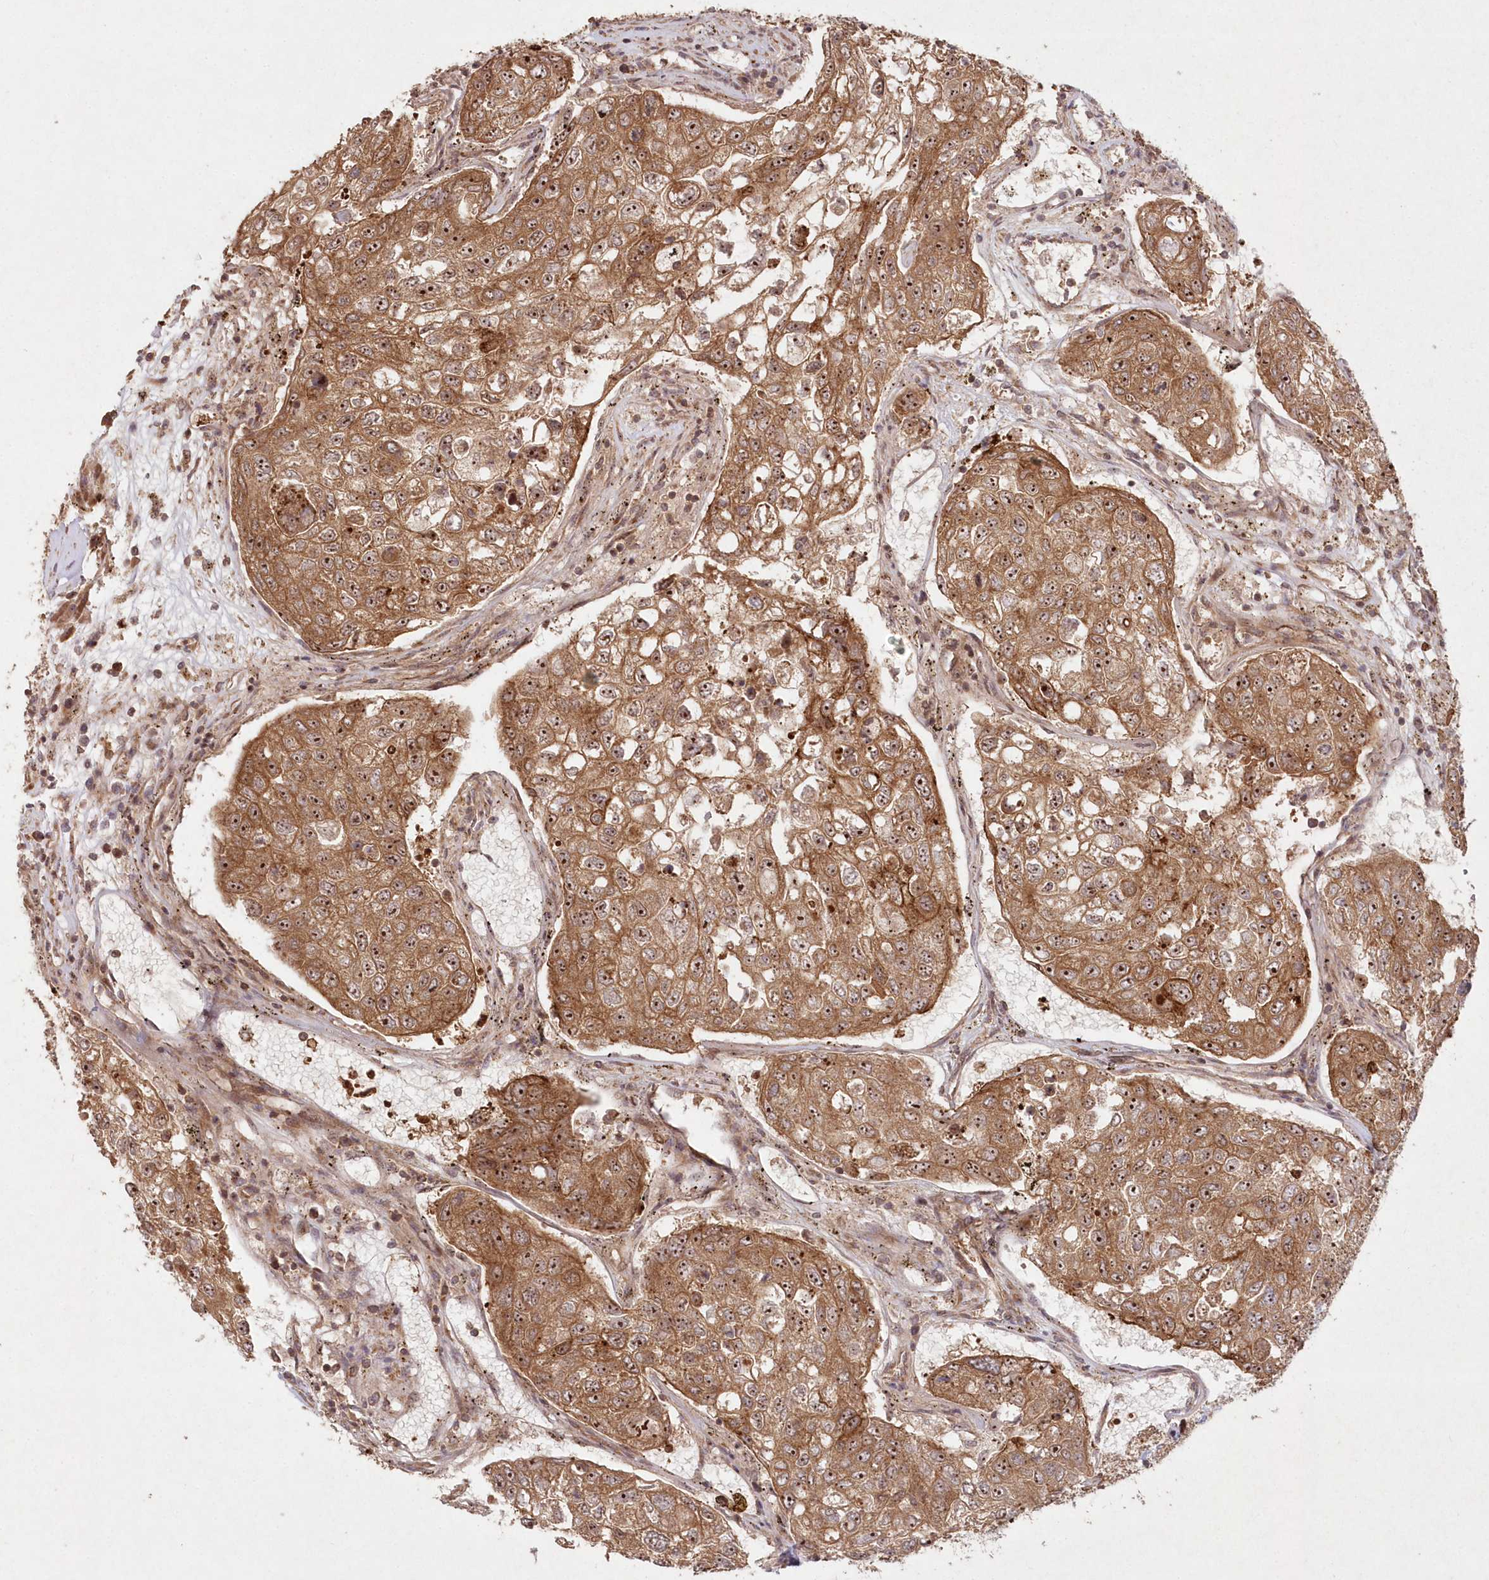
{"staining": {"intensity": "strong", "quantity": ">75%", "location": "cytoplasmic/membranous,nuclear"}, "tissue": "urothelial cancer", "cell_type": "Tumor cells", "image_type": "cancer", "snomed": [{"axis": "morphology", "description": "Urothelial carcinoma, High grade"}, {"axis": "topography", "description": "Lymph node"}, {"axis": "topography", "description": "Urinary bladder"}], "caption": "Immunohistochemical staining of human urothelial cancer reveals high levels of strong cytoplasmic/membranous and nuclear protein staining in approximately >75% of tumor cells.", "gene": "SERINC1", "patient": {"sex": "male", "age": 51}}